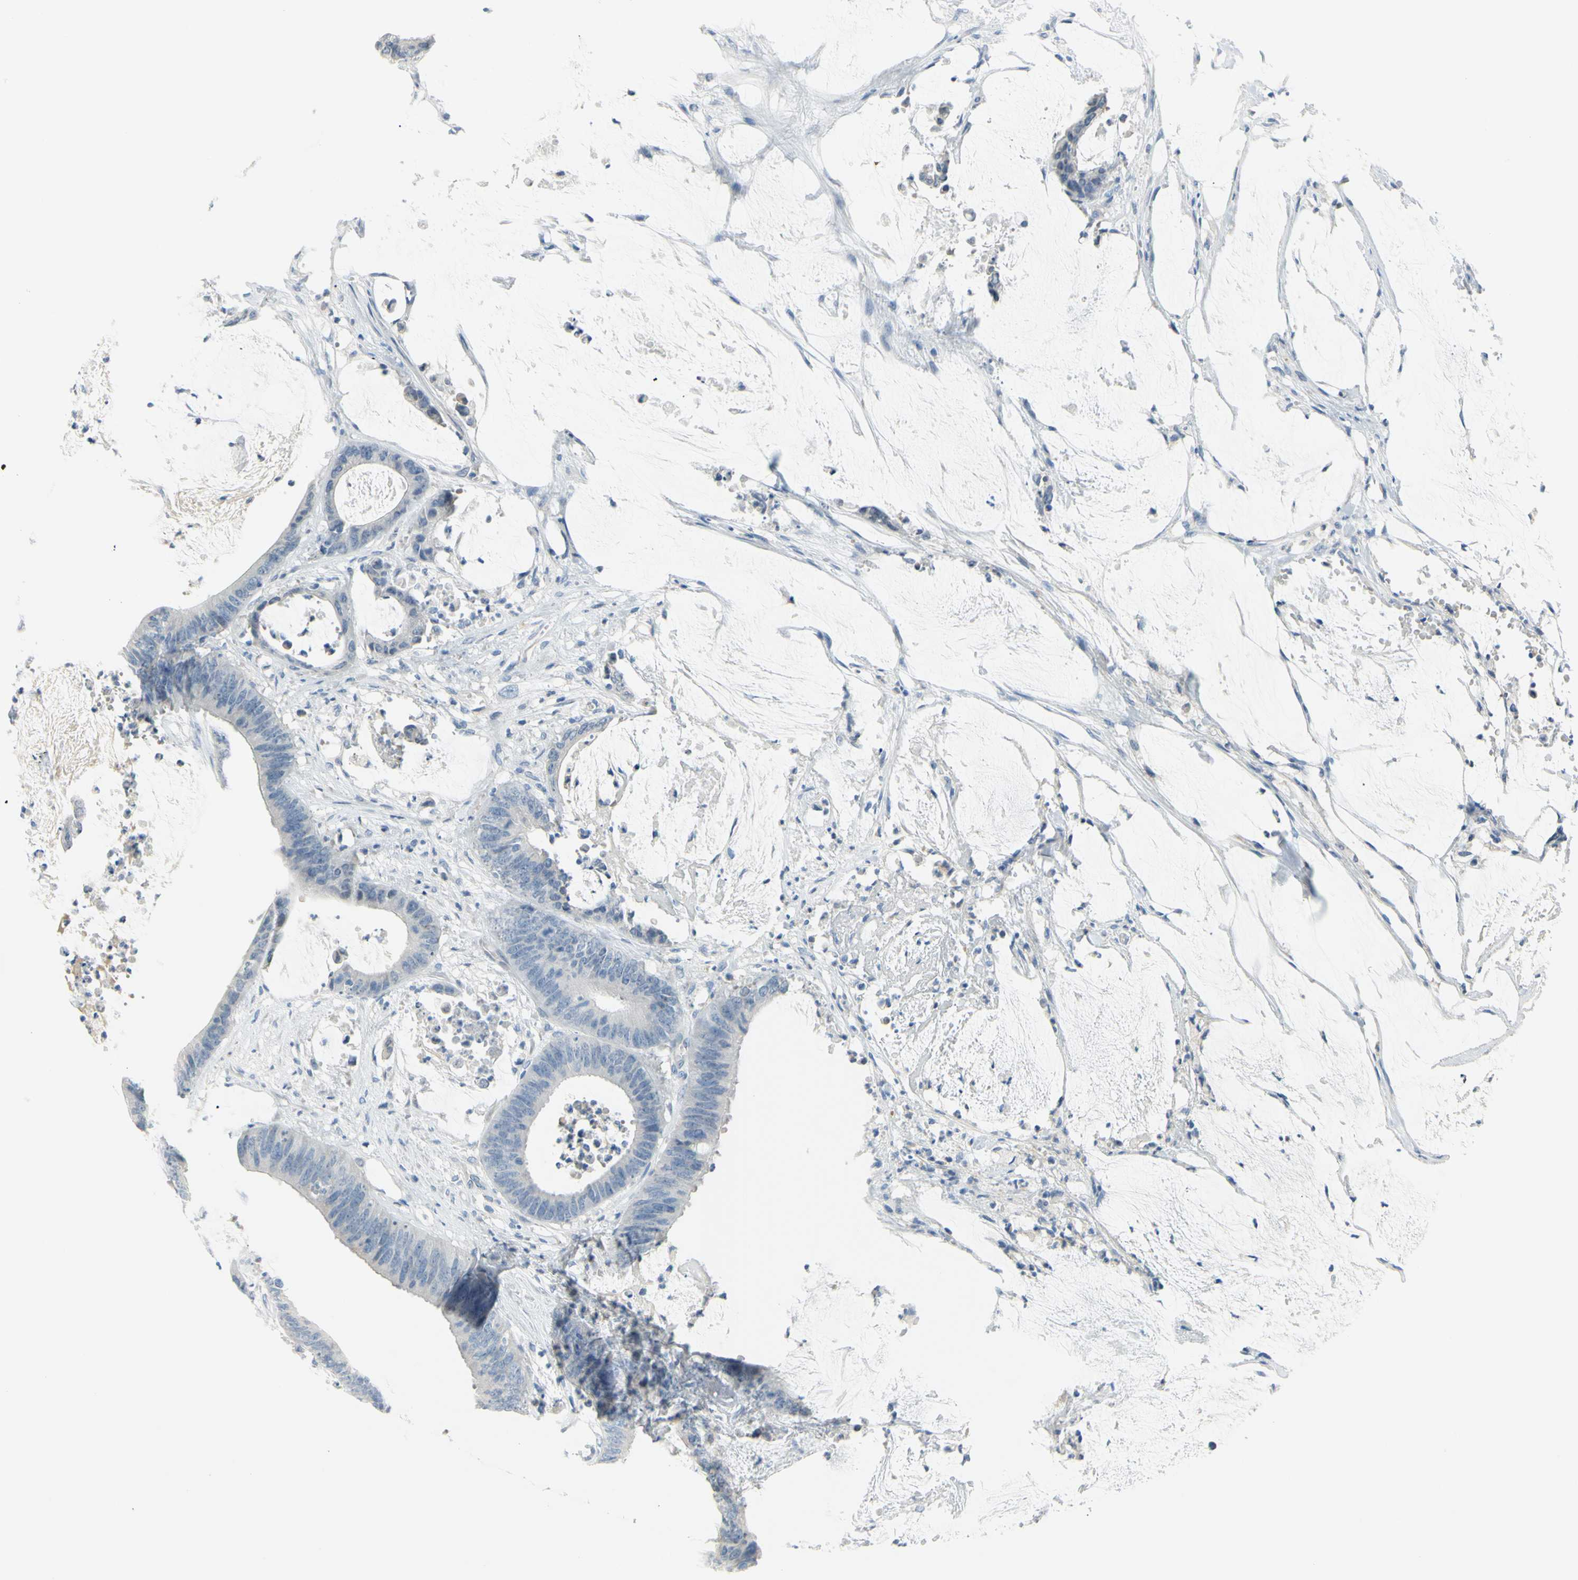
{"staining": {"intensity": "negative", "quantity": "none", "location": "none"}, "tissue": "colorectal cancer", "cell_type": "Tumor cells", "image_type": "cancer", "snomed": [{"axis": "morphology", "description": "Adenocarcinoma, NOS"}, {"axis": "topography", "description": "Rectum"}], "caption": "Adenocarcinoma (colorectal) was stained to show a protein in brown. There is no significant staining in tumor cells.", "gene": "DCT", "patient": {"sex": "female", "age": 66}}